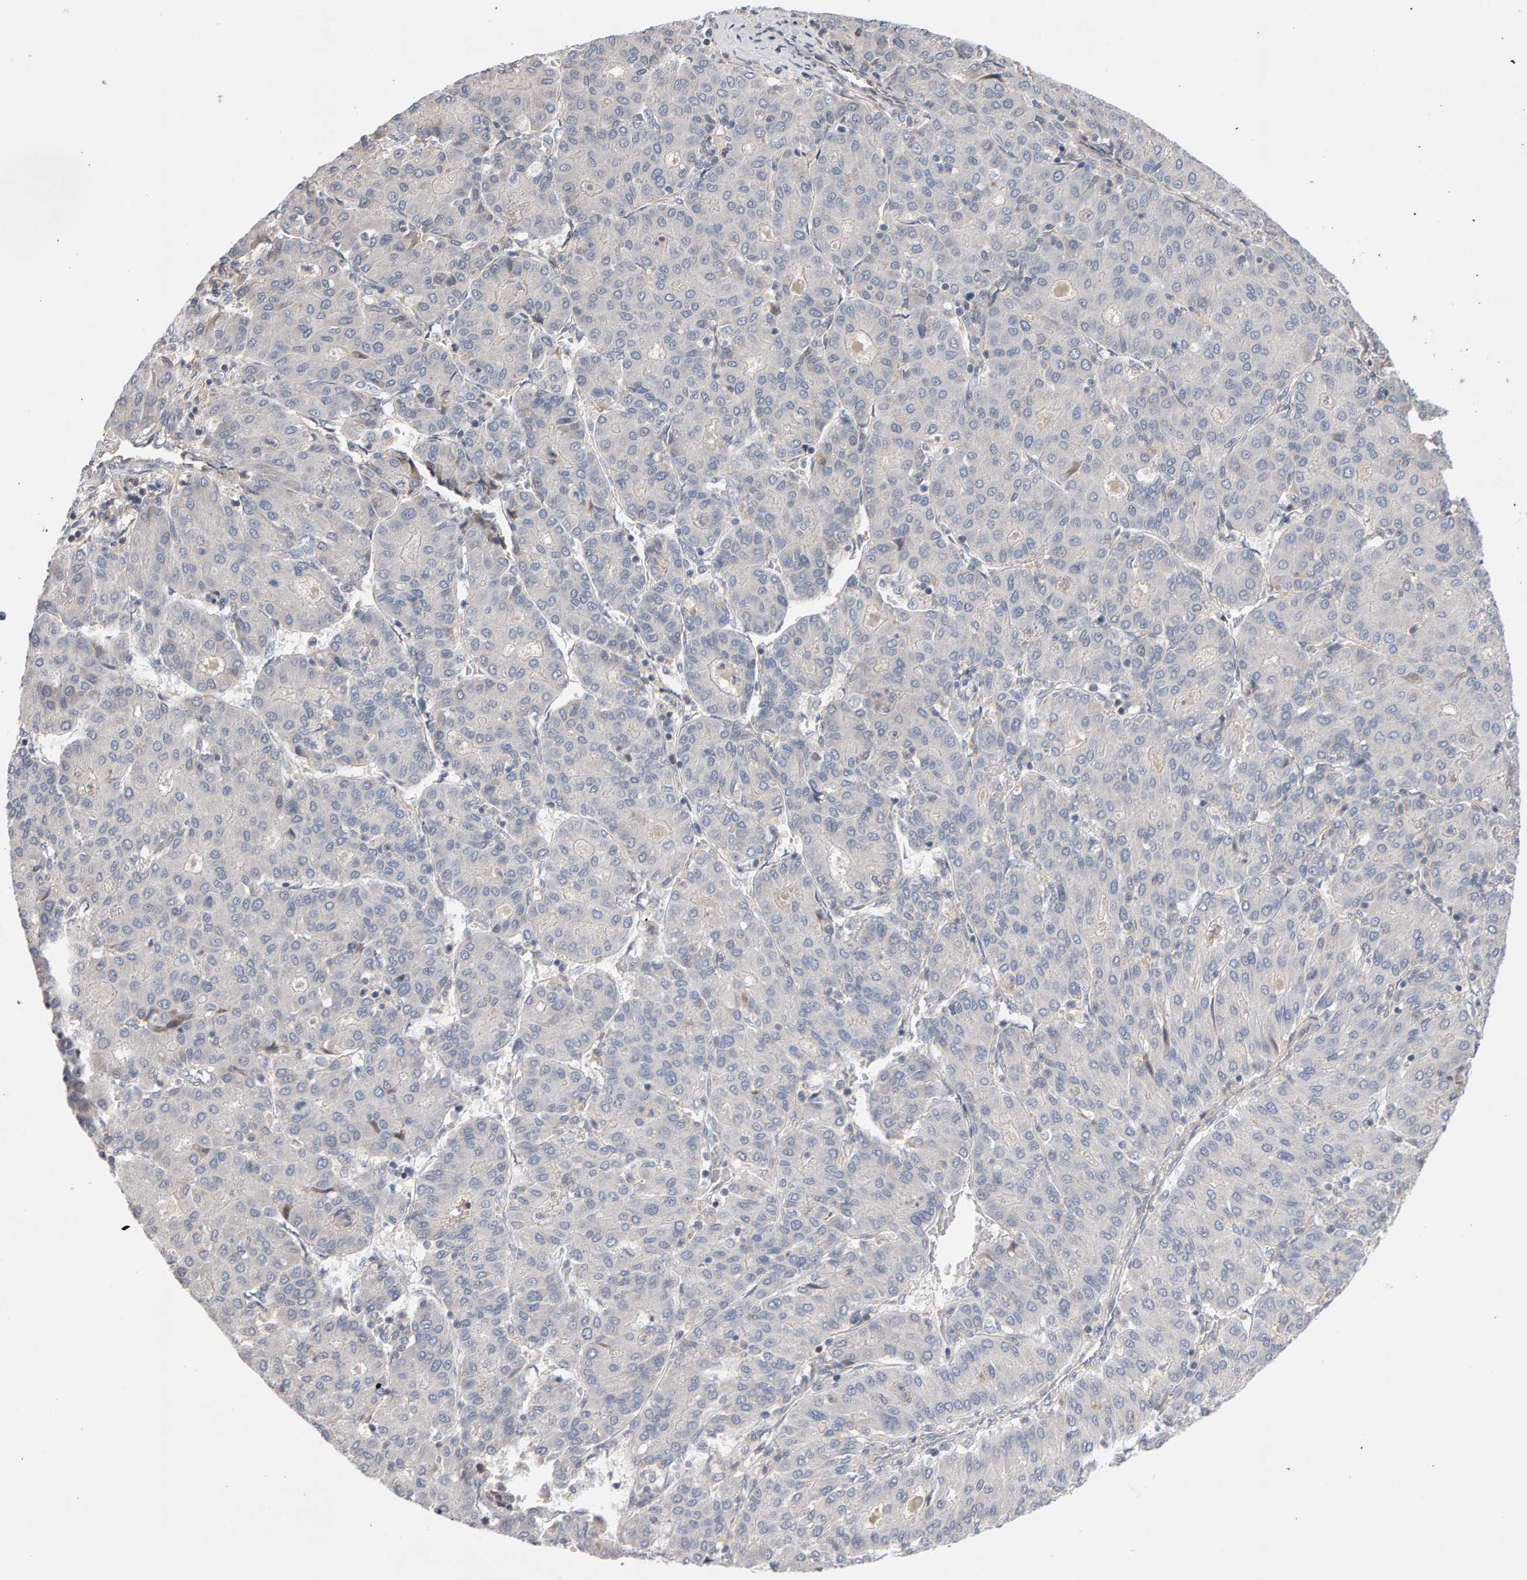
{"staining": {"intensity": "negative", "quantity": "none", "location": "none"}, "tissue": "liver cancer", "cell_type": "Tumor cells", "image_type": "cancer", "snomed": [{"axis": "morphology", "description": "Carcinoma, Hepatocellular, NOS"}, {"axis": "topography", "description": "Liver"}], "caption": "Liver hepatocellular carcinoma was stained to show a protein in brown. There is no significant expression in tumor cells. The staining was performed using DAB to visualize the protein expression in brown, while the nuclei were stained in blue with hematoxylin (Magnification: 20x).", "gene": "LZTS1", "patient": {"sex": "male", "age": 65}}